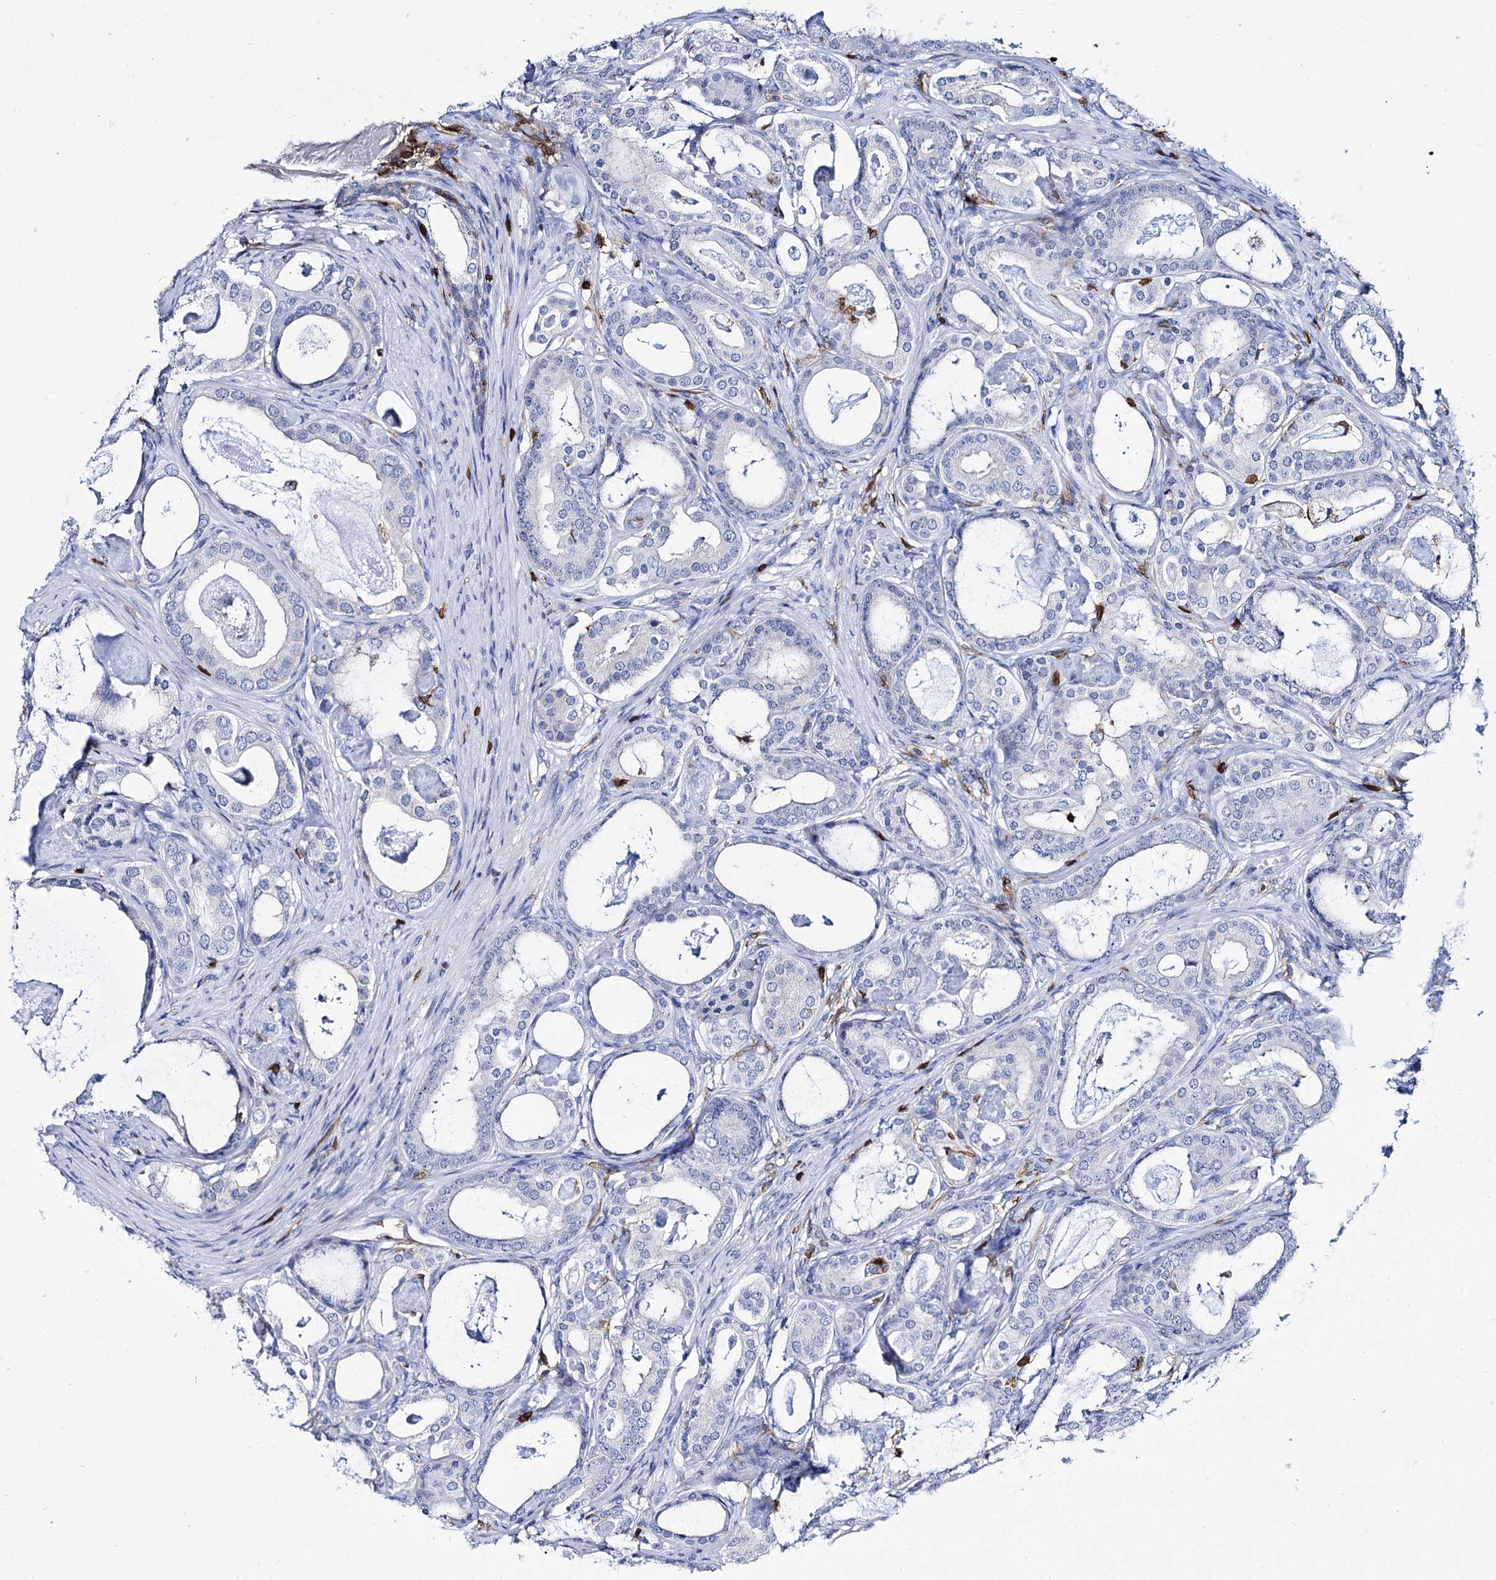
{"staining": {"intensity": "negative", "quantity": "none", "location": "none"}, "tissue": "prostate cancer", "cell_type": "Tumor cells", "image_type": "cancer", "snomed": [{"axis": "morphology", "description": "Adenocarcinoma, Low grade"}, {"axis": "topography", "description": "Prostate"}], "caption": "Tumor cells are negative for brown protein staining in prostate adenocarcinoma (low-grade). (DAB IHC, high magnification).", "gene": "DEF6", "patient": {"sex": "male", "age": 71}}